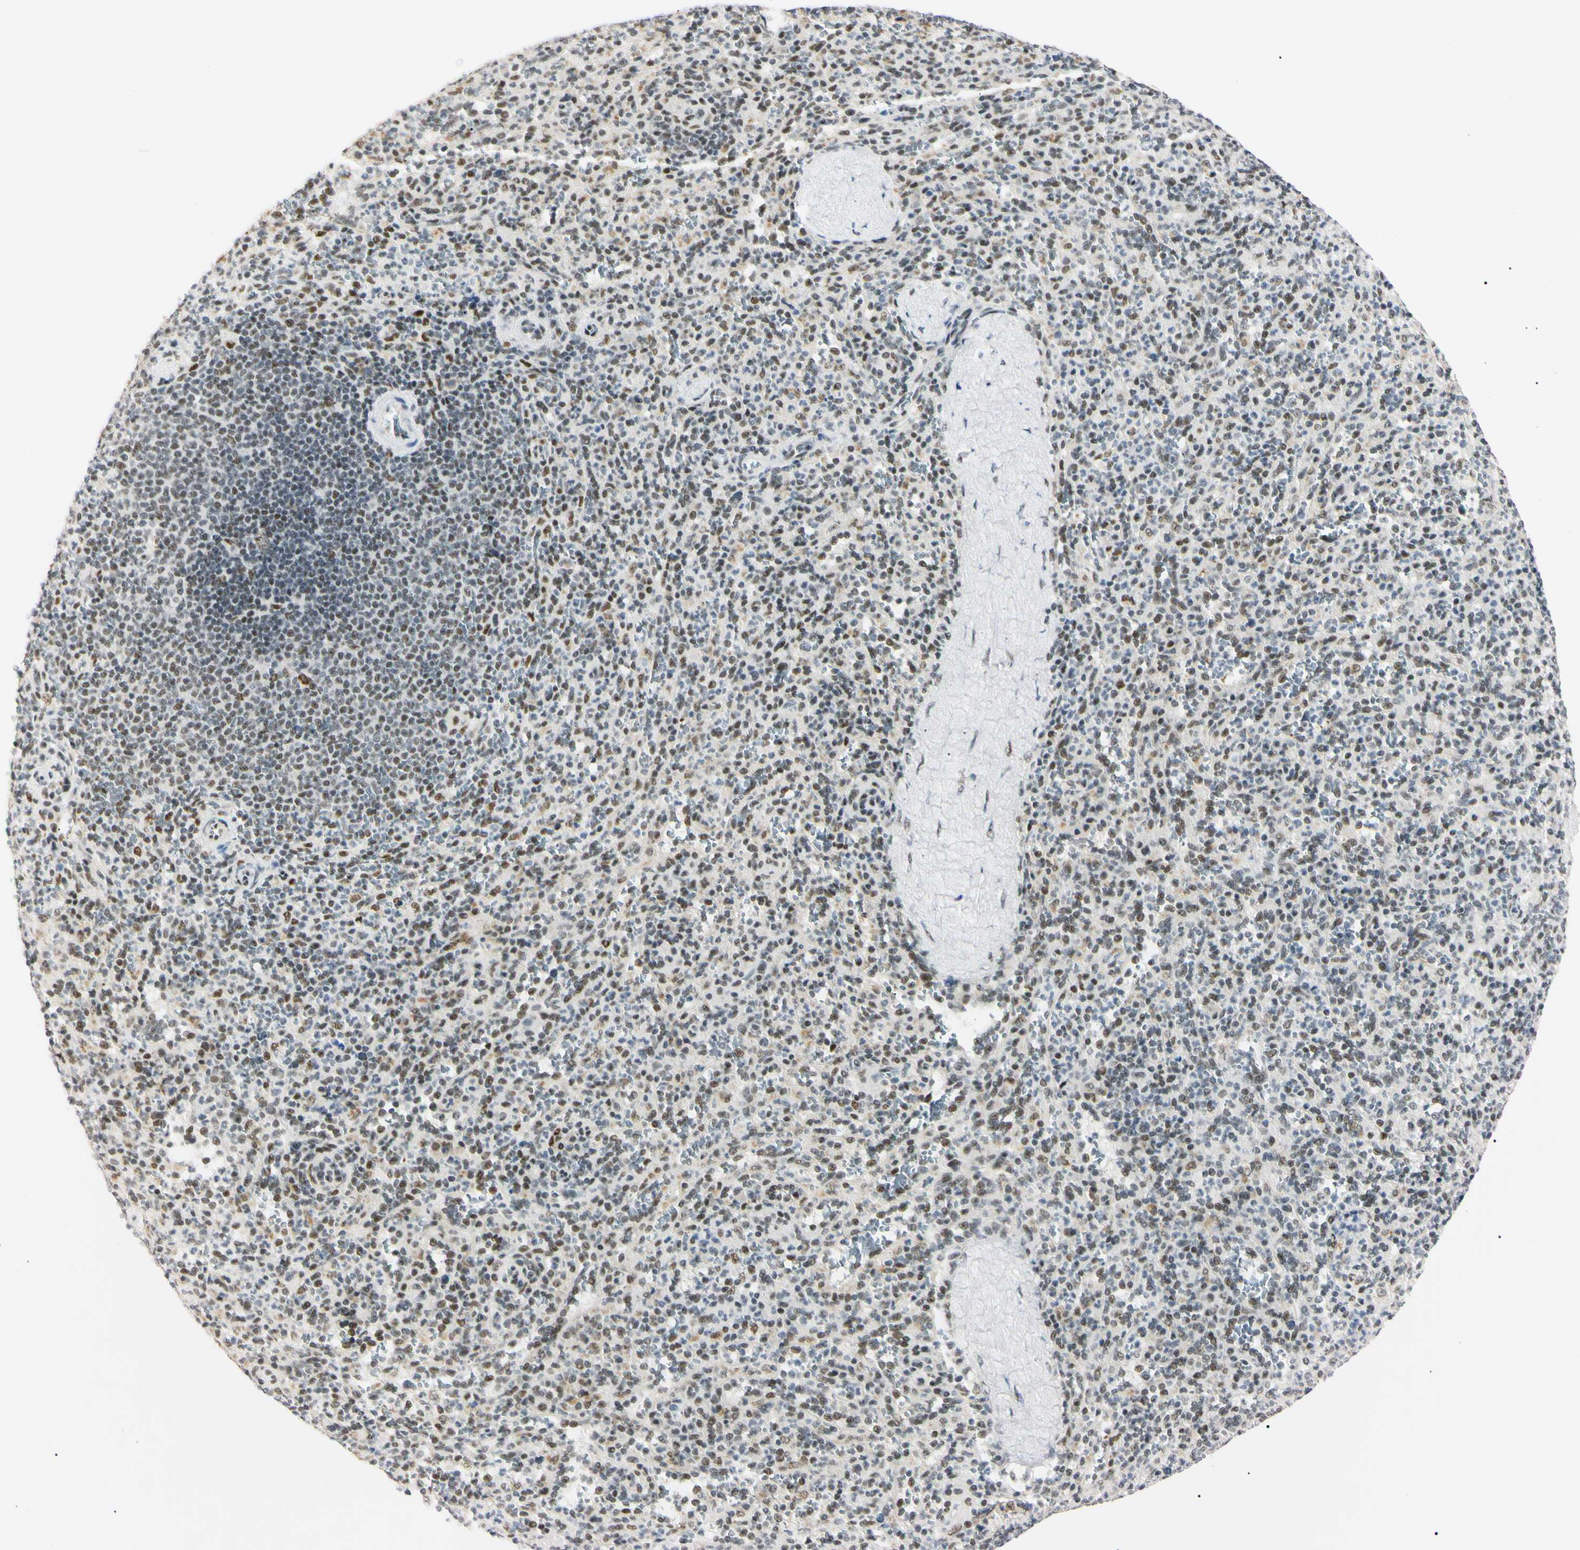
{"staining": {"intensity": "weak", "quantity": ">75%", "location": "nuclear"}, "tissue": "spleen", "cell_type": "Cells in red pulp", "image_type": "normal", "snomed": [{"axis": "morphology", "description": "Normal tissue, NOS"}, {"axis": "topography", "description": "Spleen"}], "caption": "Benign spleen displays weak nuclear positivity in about >75% of cells in red pulp, visualized by immunohistochemistry. (DAB (3,3'-diaminobenzidine) = brown stain, brightfield microscopy at high magnification).", "gene": "ZNF134", "patient": {"sex": "male", "age": 36}}